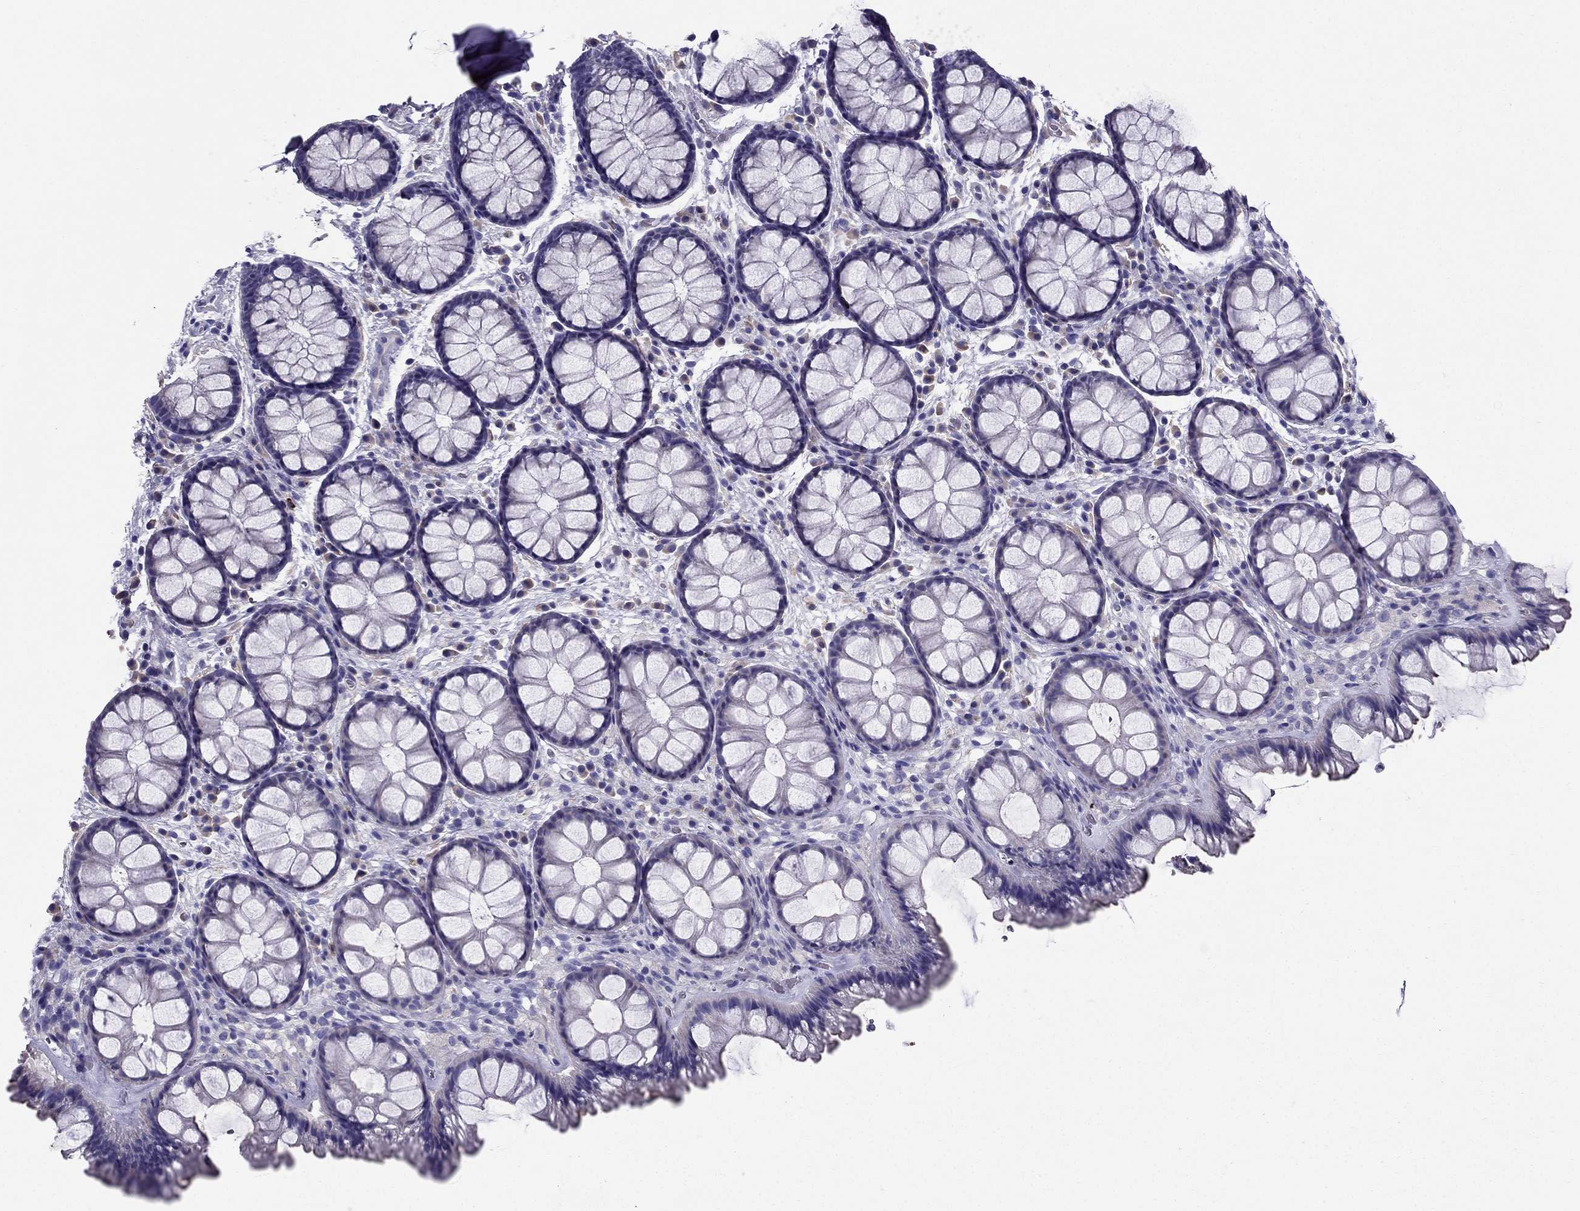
{"staining": {"intensity": "negative", "quantity": "none", "location": "none"}, "tissue": "rectum", "cell_type": "Glandular cells", "image_type": "normal", "snomed": [{"axis": "morphology", "description": "Normal tissue, NOS"}, {"axis": "topography", "description": "Rectum"}], "caption": "DAB (3,3'-diaminobenzidine) immunohistochemical staining of benign human rectum displays no significant staining in glandular cells. (DAB immunohistochemistry with hematoxylin counter stain).", "gene": "GPR50", "patient": {"sex": "female", "age": 62}}